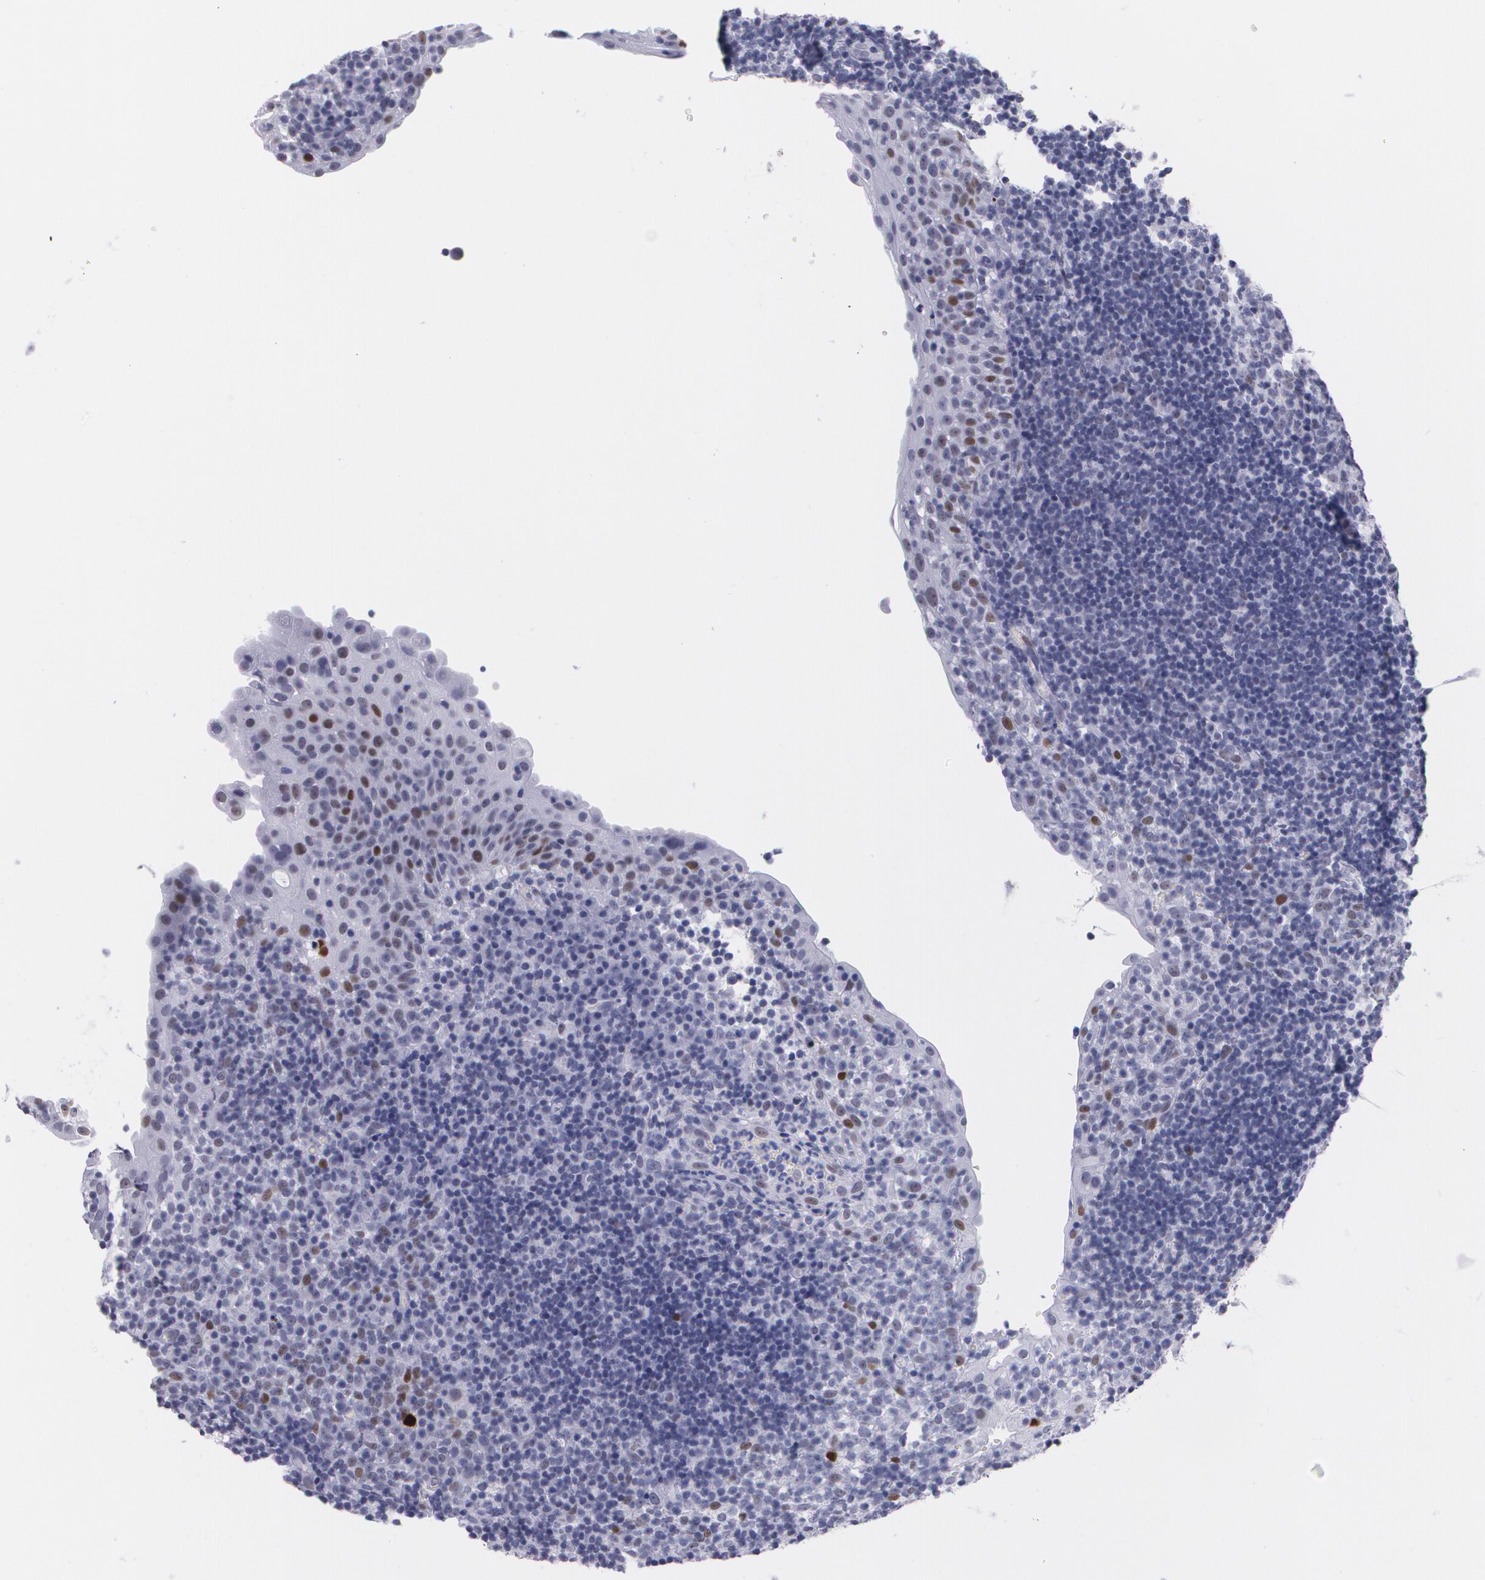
{"staining": {"intensity": "weak", "quantity": "<25%", "location": "nuclear"}, "tissue": "tonsil", "cell_type": "Non-germinal center cells", "image_type": "normal", "snomed": [{"axis": "morphology", "description": "Normal tissue, NOS"}, {"axis": "topography", "description": "Tonsil"}], "caption": "Image shows no significant protein expression in non-germinal center cells of benign tonsil.", "gene": "TP53", "patient": {"sex": "female", "age": 40}}